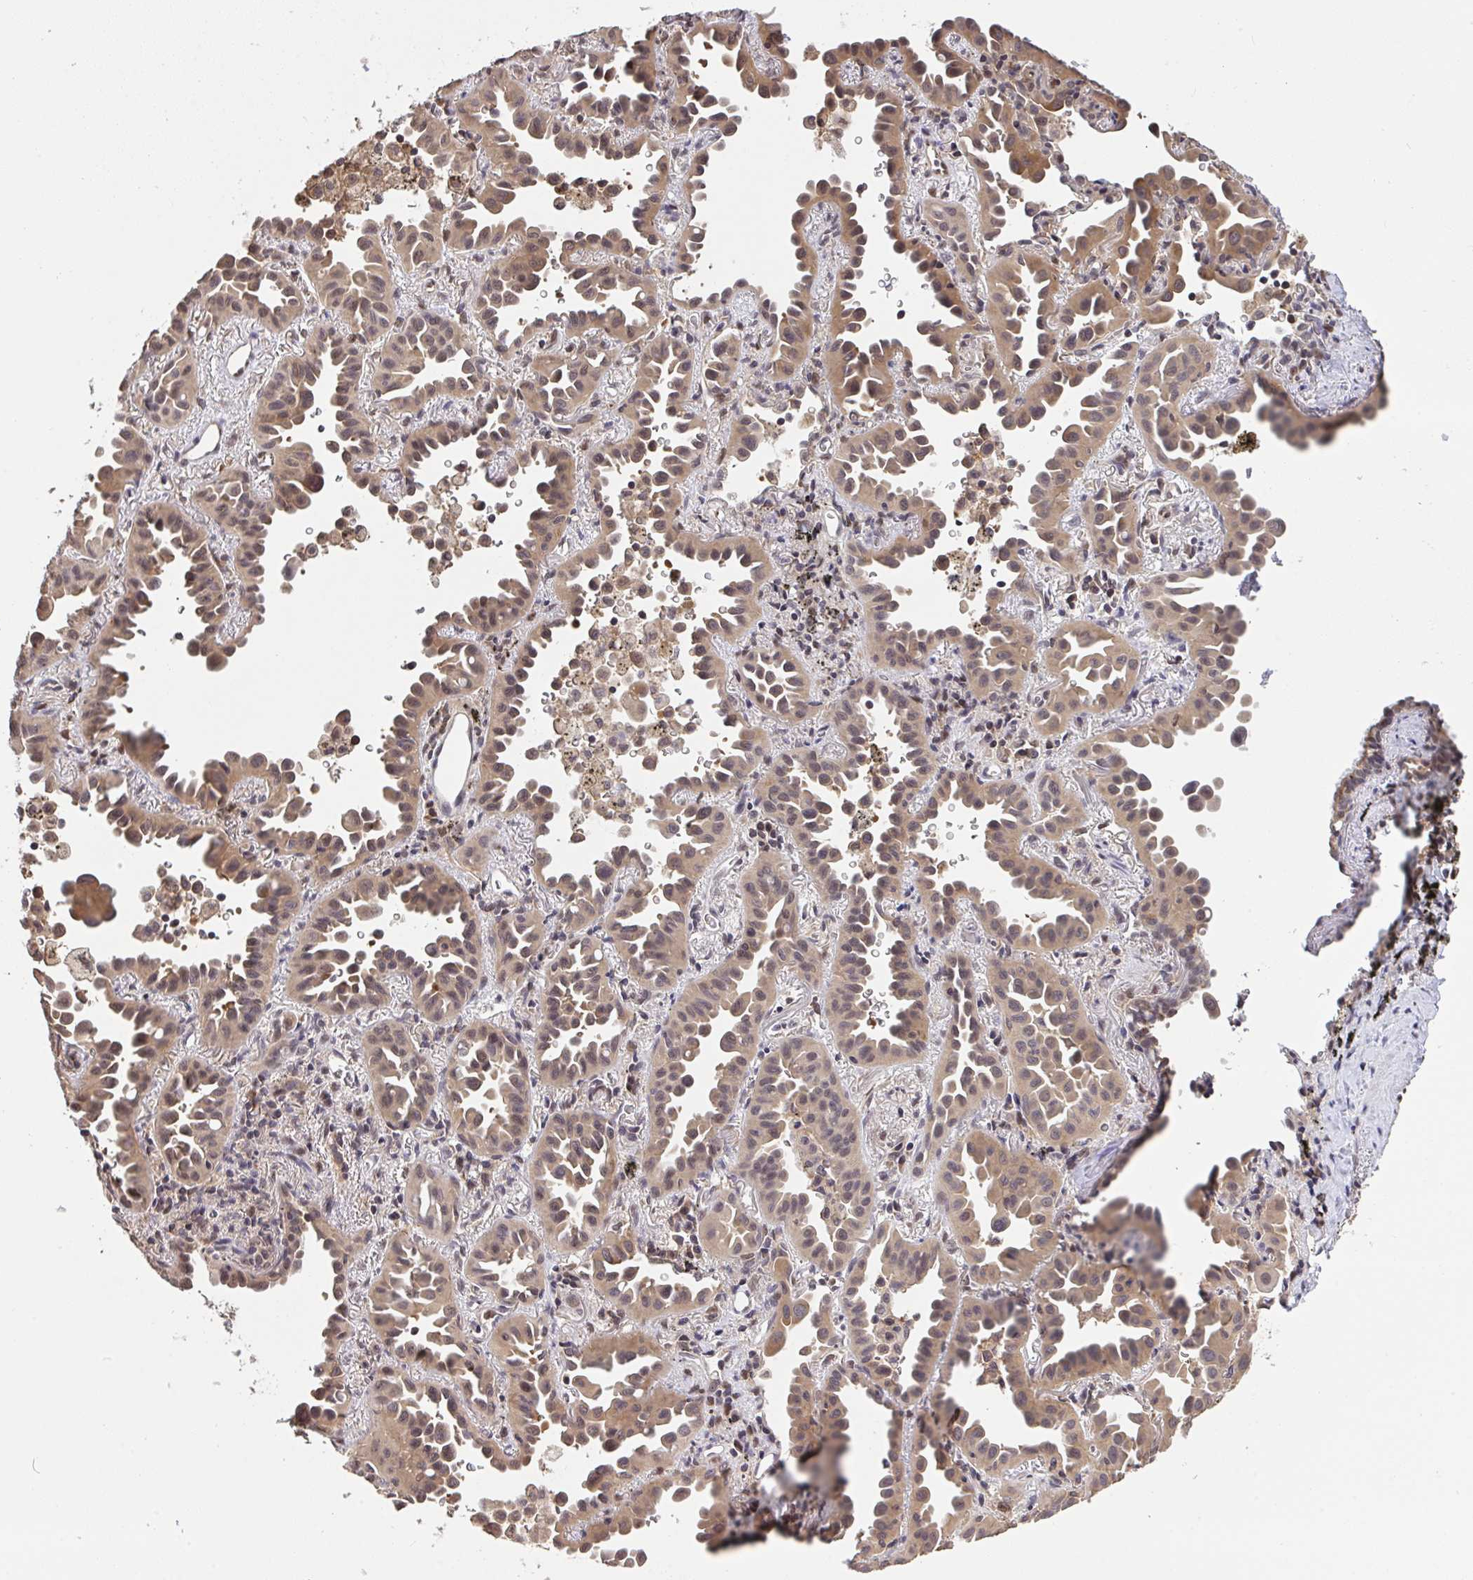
{"staining": {"intensity": "moderate", "quantity": ">75%", "location": "cytoplasmic/membranous,nuclear"}, "tissue": "lung cancer", "cell_type": "Tumor cells", "image_type": "cancer", "snomed": [{"axis": "morphology", "description": "Adenocarcinoma, NOS"}, {"axis": "topography", "description": "Lung"}], "caption": "Immunohistochemical staining of lung cancer shows moderate cytoplasmic/membranous and nuclear protein staining in about >75% of tumor cells. The protein of interest is shown in brown color, while the nuclei are stained blue.", "gene": "C12orf57", "patient": {"sex": "male", "age": 68}}